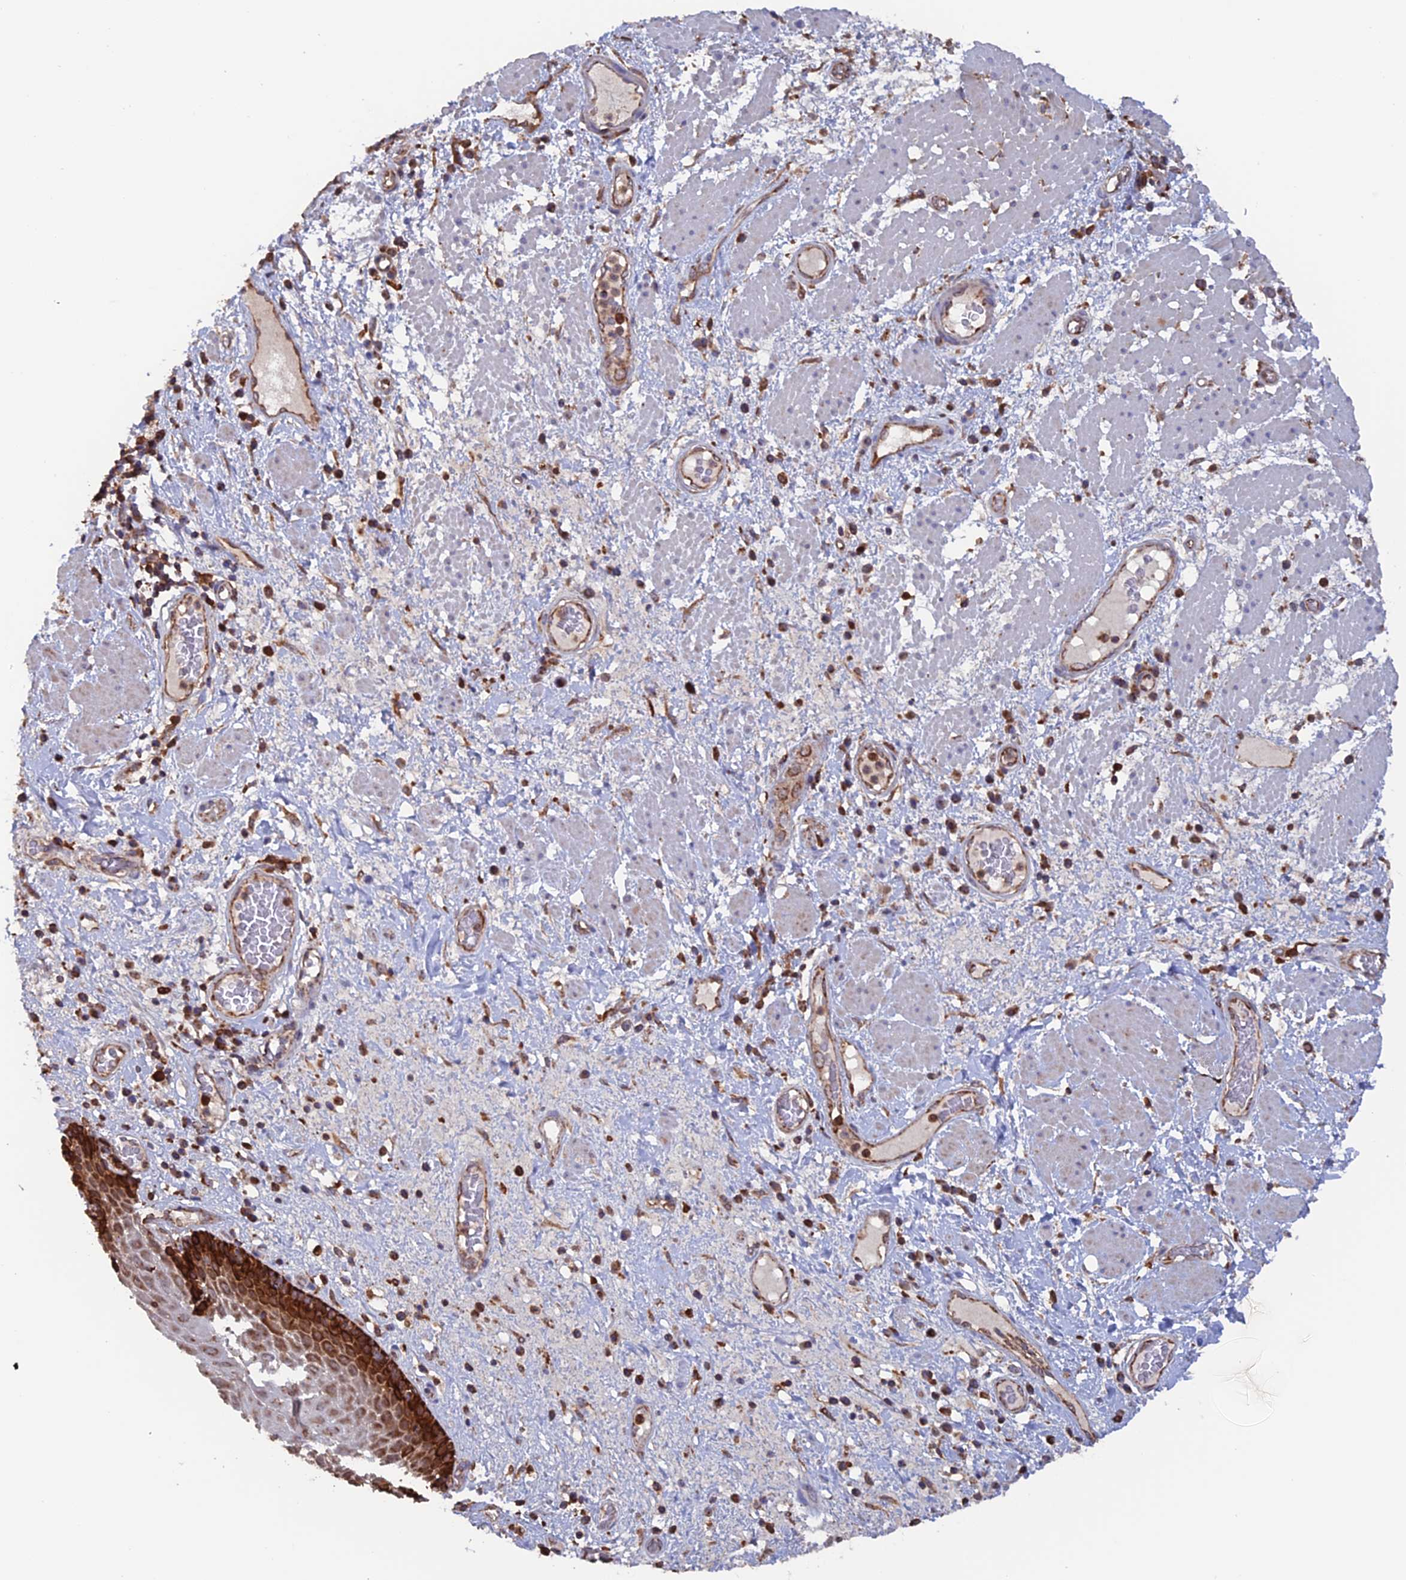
{"staining": {"intensity": "strong", "quantity": "<25%", "location": "cytoplasmic/membranous"}, "tissue": "esophagus", "cell_type": "Squamous epithelial cells", "image_type": "normal", "snomed": [{"axis": "morphology", "description": "Normal tissue, NOS"}, {"axis": "morphology", "description": "Adenocarcinoma, NOS"}, {"axis": "topography", "description": "Esophagus"}], "caption": "Protein expression by IHC shows strong cytoplasmic/membranous positivity in about <25% of squamous epithelial cells in unremarkable esophagus. (DAB (3,3'-diaminobenzidine) IHC, brown staining for protein, blue staining for nuclei).", "gene": "DTYMK", "patient": {"sex": "male", "age": 62}}